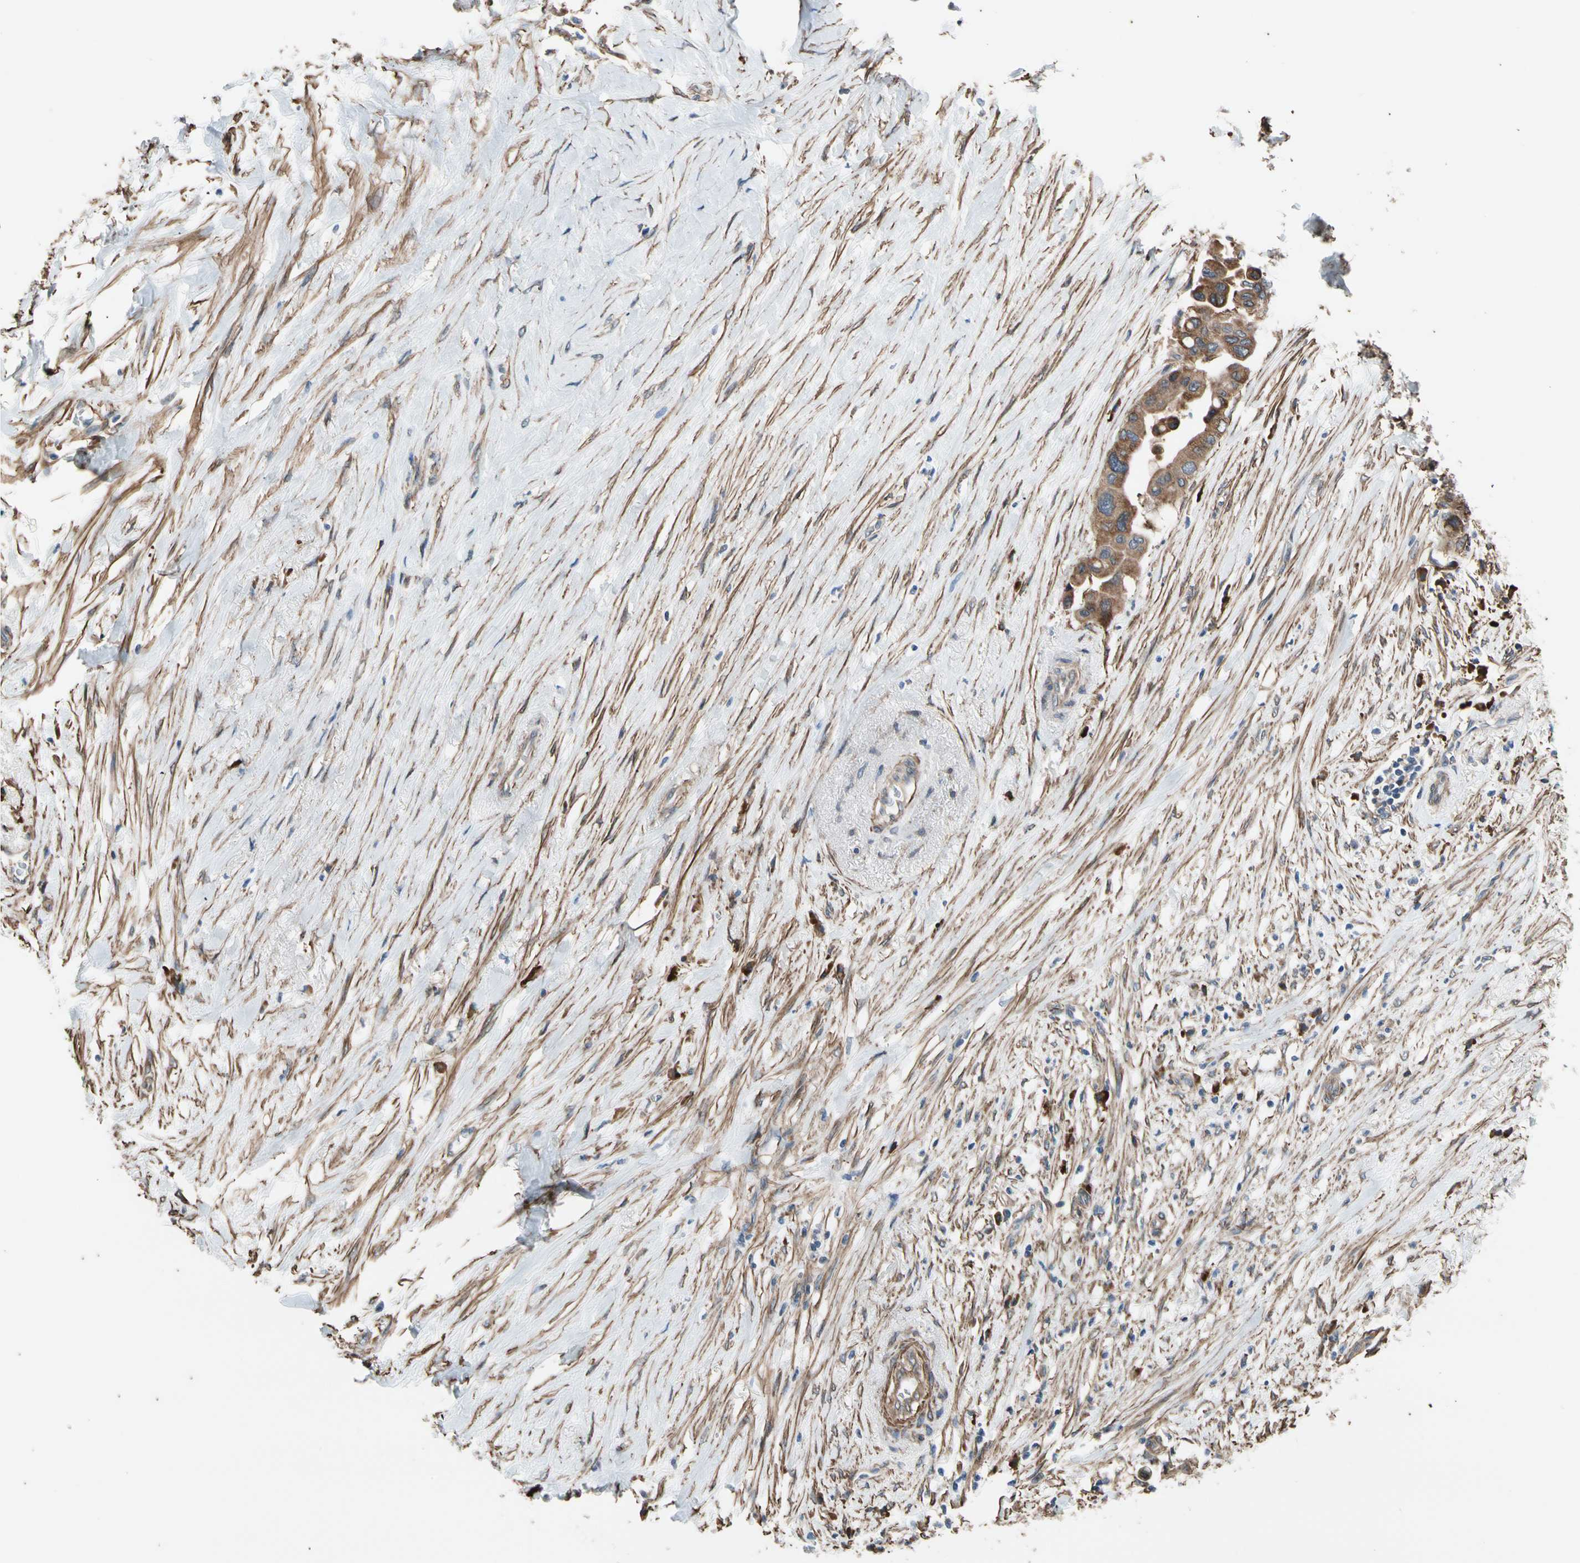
{"staining": {"intensity": "moderate", "quantity": ">75%", "location": "cytoplasmic/membranous"}, "tissue": "colorectal cancer", "cell_type": "Tumor cells", "image_type": "cancer", "snomed": [{"axis": "morphology", "description": "Normal tissue, NOS"}, {"axis": "morphology", "description": "Adenocarcinoma, NOS"}, {"axis": "topography", "description": "Colon"}], "caption": "An IHC image of tumor tissue is shown. Protein staining in brown highlights moderate cytoplasmic/membranous positivity in colorectal adenocarcinoma within tumor cells. (DAB IHC with brightfield microscopy, high magnification).", "gene": "LIMK2", "patient": {"sex": "male", "age": 82}}